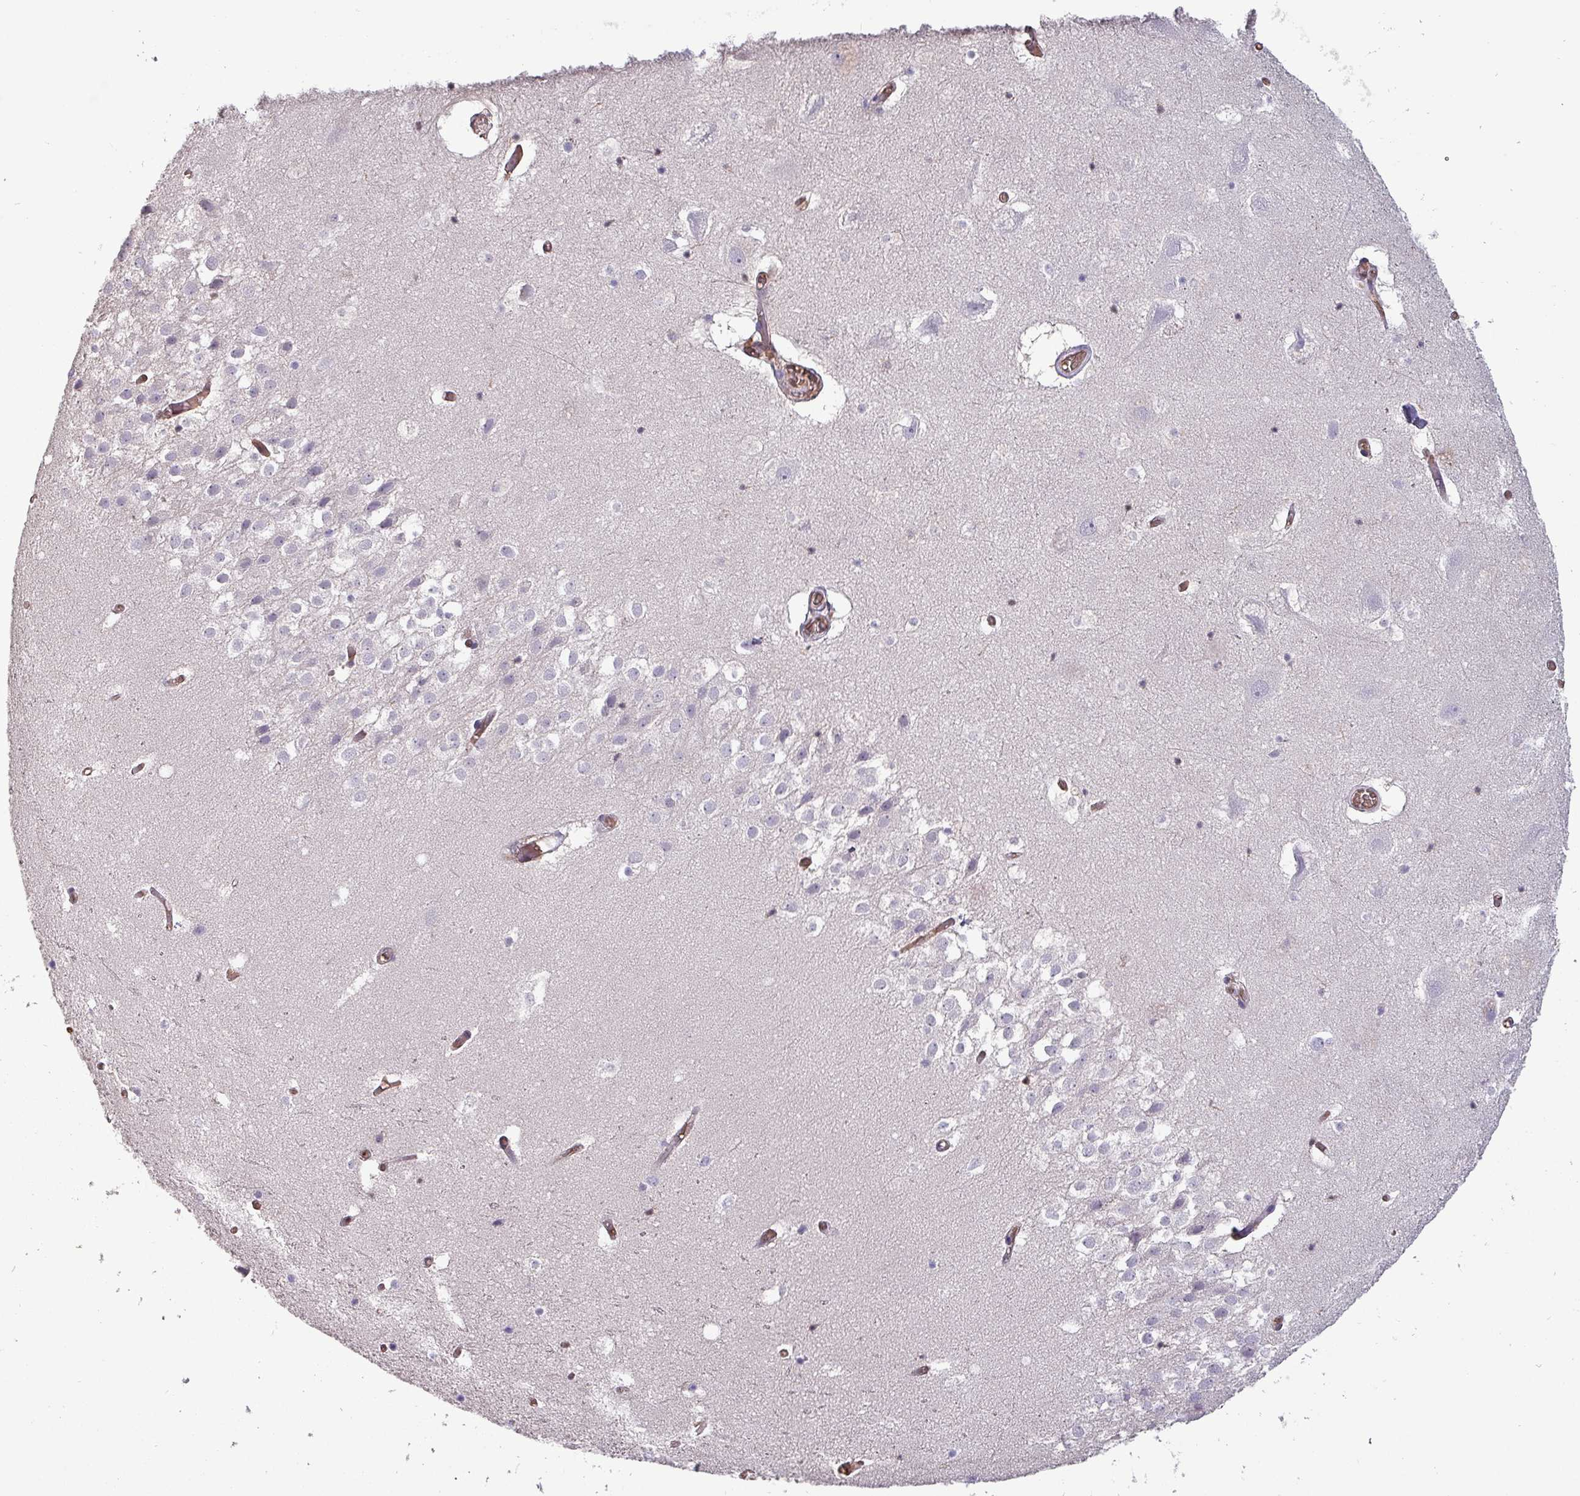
{"staining": {"intensity": "negative", "quantity": "none", "location": "none"}, "tissue": "hippocampus", "cell_type": "Glial cells", "image_type": "normal", "snomed": [{"axis": "morphology", "description": "Normal tissue, NOS"}, {"axis": "topography", "description": "Hippocampus"}], "caption": "Immunohistochemistry histopathology image of unremarkable hippocampus stained for a protein (brown), which reveals no staining in glial cells.", "gene": "PSMB8", "patient": {"sex": "female", "age": 52}}